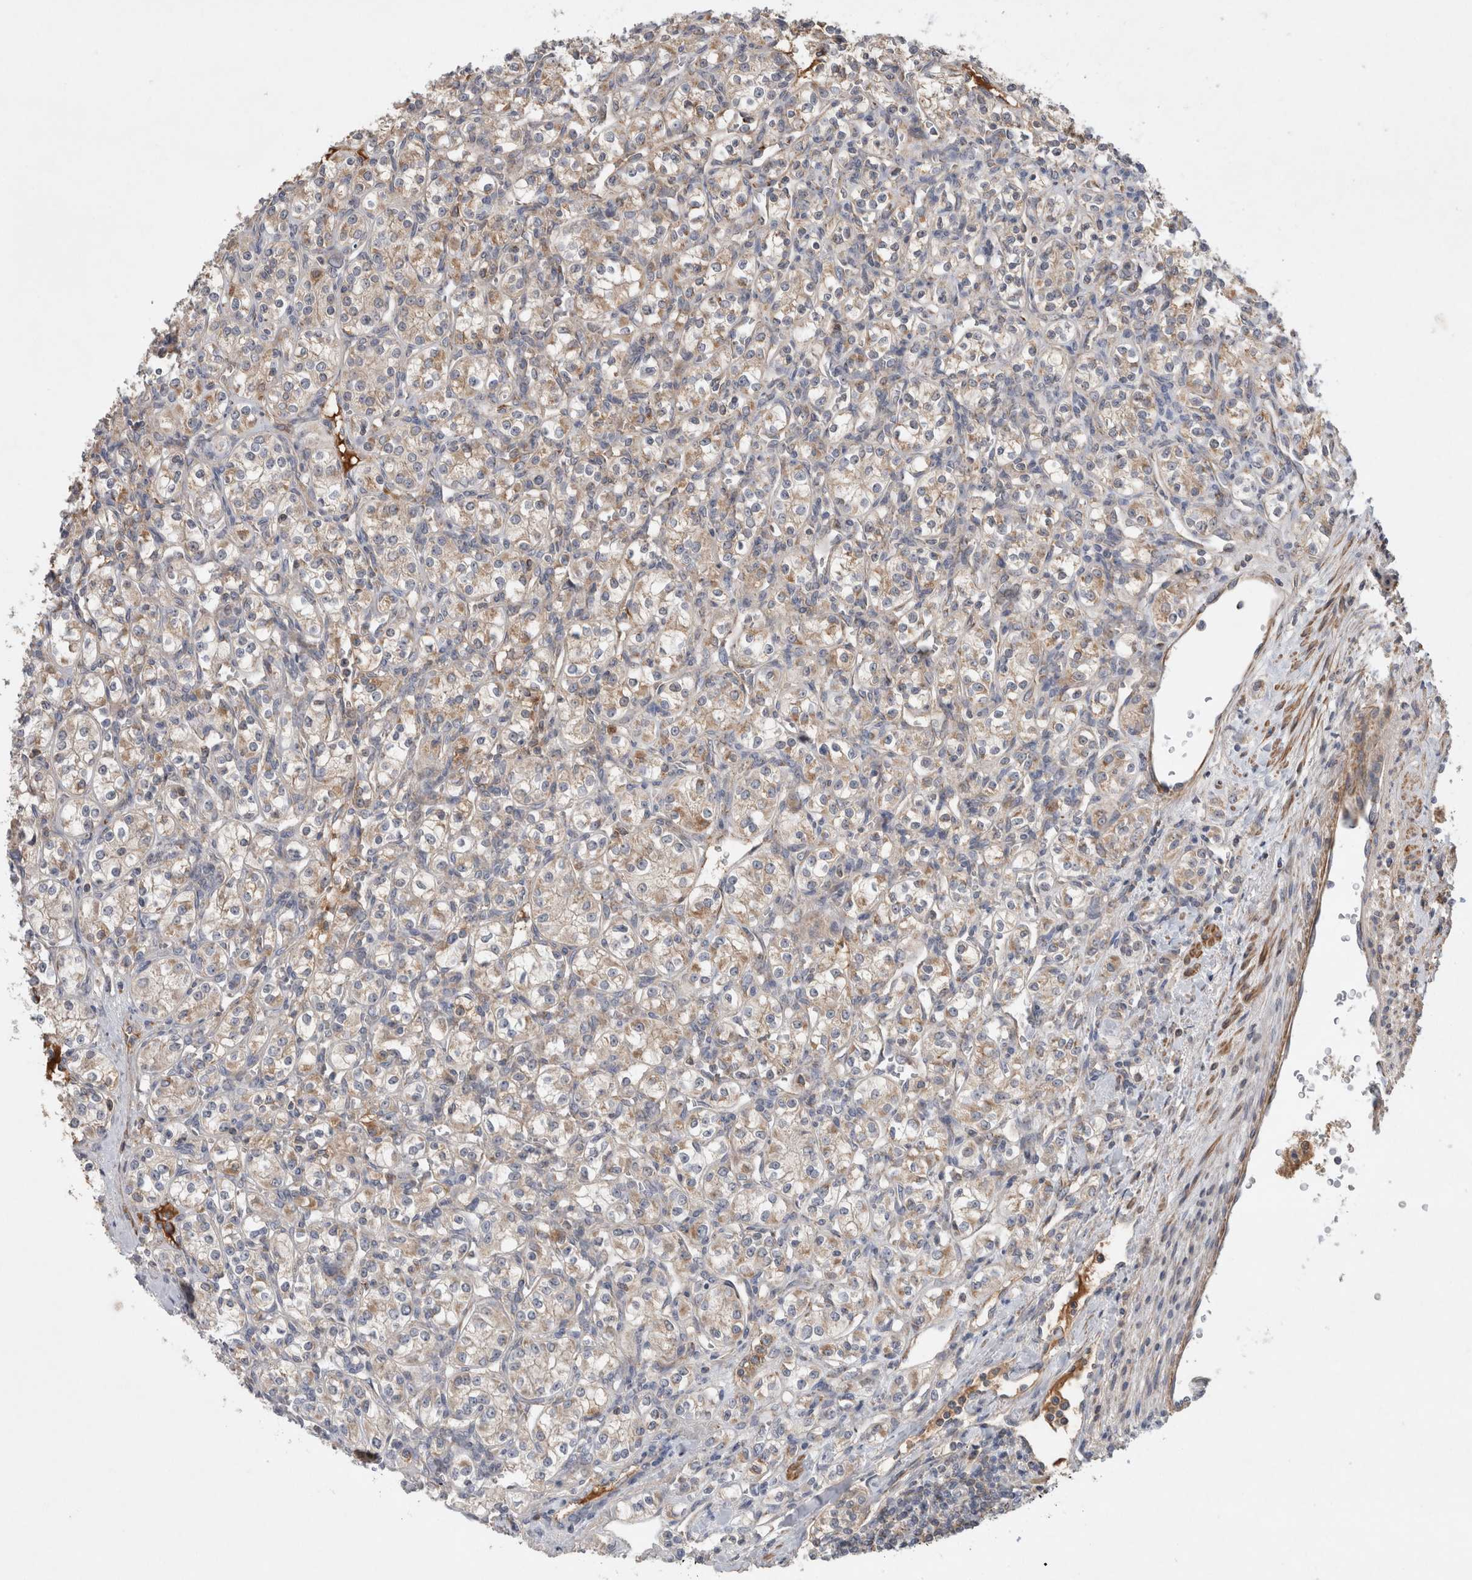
{"staining": {"intensity": "weak", "quantity": "25%-75%", "location": "cytoplasmic/membranous"}, "tissue": "renal cancer", "cell_type": "Tumor cells", "image_type": "cancer", "snomed": [{"axis": "morphology", "description": "Adenocarcinoma, NOS"}, {"axis": "topography", "description": "Kidney"}], "caption": "Human renal cancer (adenocarcinoma) stained with a brown dye displays weak cytoplasmic/membranous positive staining in approximately 25%-75% of tumor cells.", "gene": "MRPS28", "patient": {"sex": "male", "age": 77}}